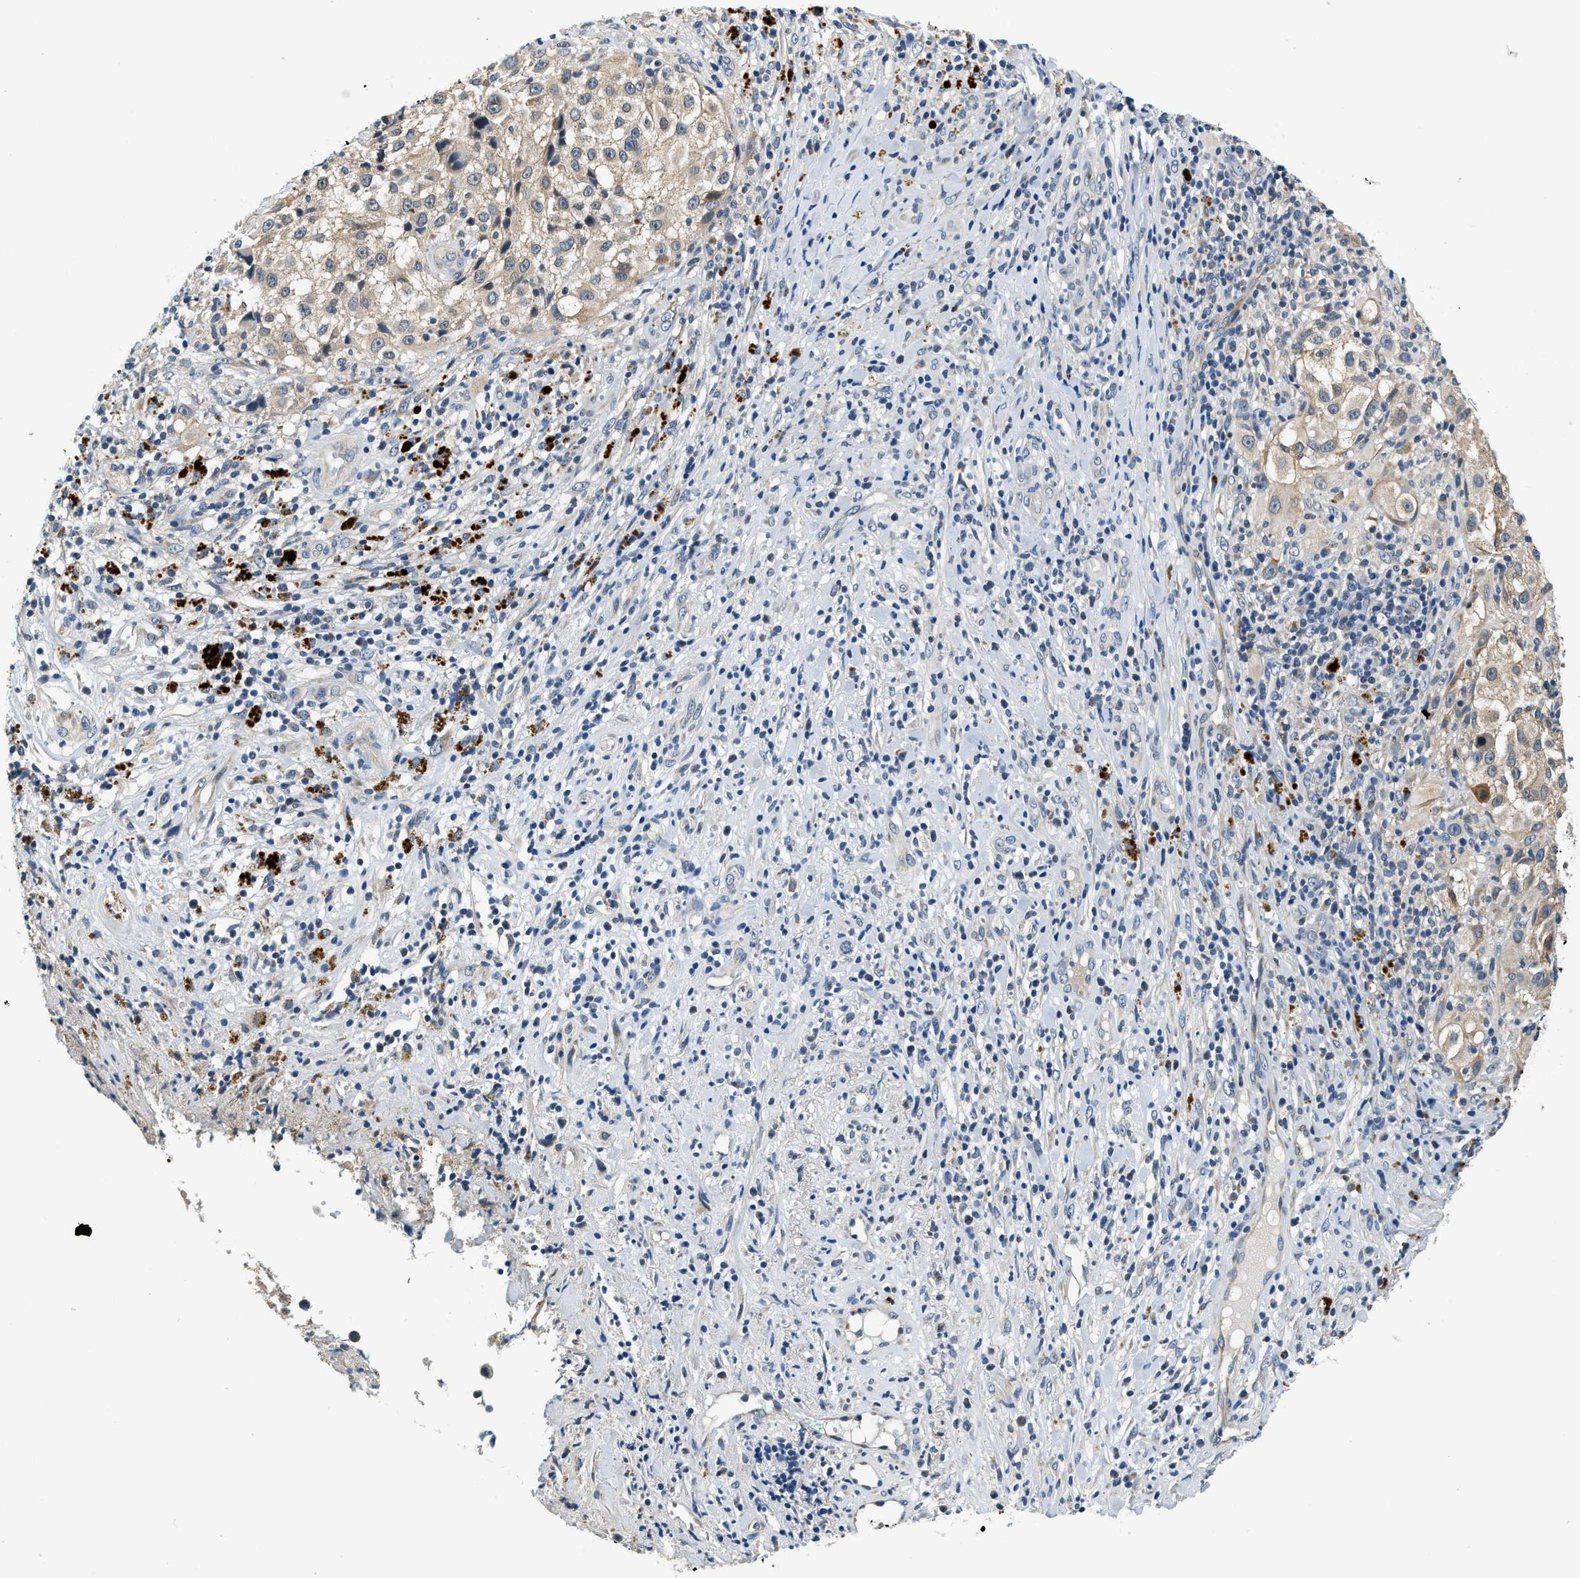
{"staining": {"intensity": "weak", "quantity": ">75%", "location": "cytoplasmic/membranous"}, "tissue": "melanoma", "cell_type": "Tumor cells", "image_type": "cancer", "snomed": [{"axis": "morphology", "description": "Necrosis, NOS"}, {"axis": "morphology", "description": "Malignant melanoma, NOS"}, {"axis": "topography", "description": "Skin"}], "caption": "A low amount of weak cytoplasmic/membranous expression is appreciated in approximately >75% of tumor cells in melanoma tissue. The staining was performed using DAB (3,3'-diaminobenzidine), with brown indicating positive protein expression. Nuclei are stained blue with hematoxylin.", "gene": "YAE1", "patient": {"sex": "female", "age": 87}}